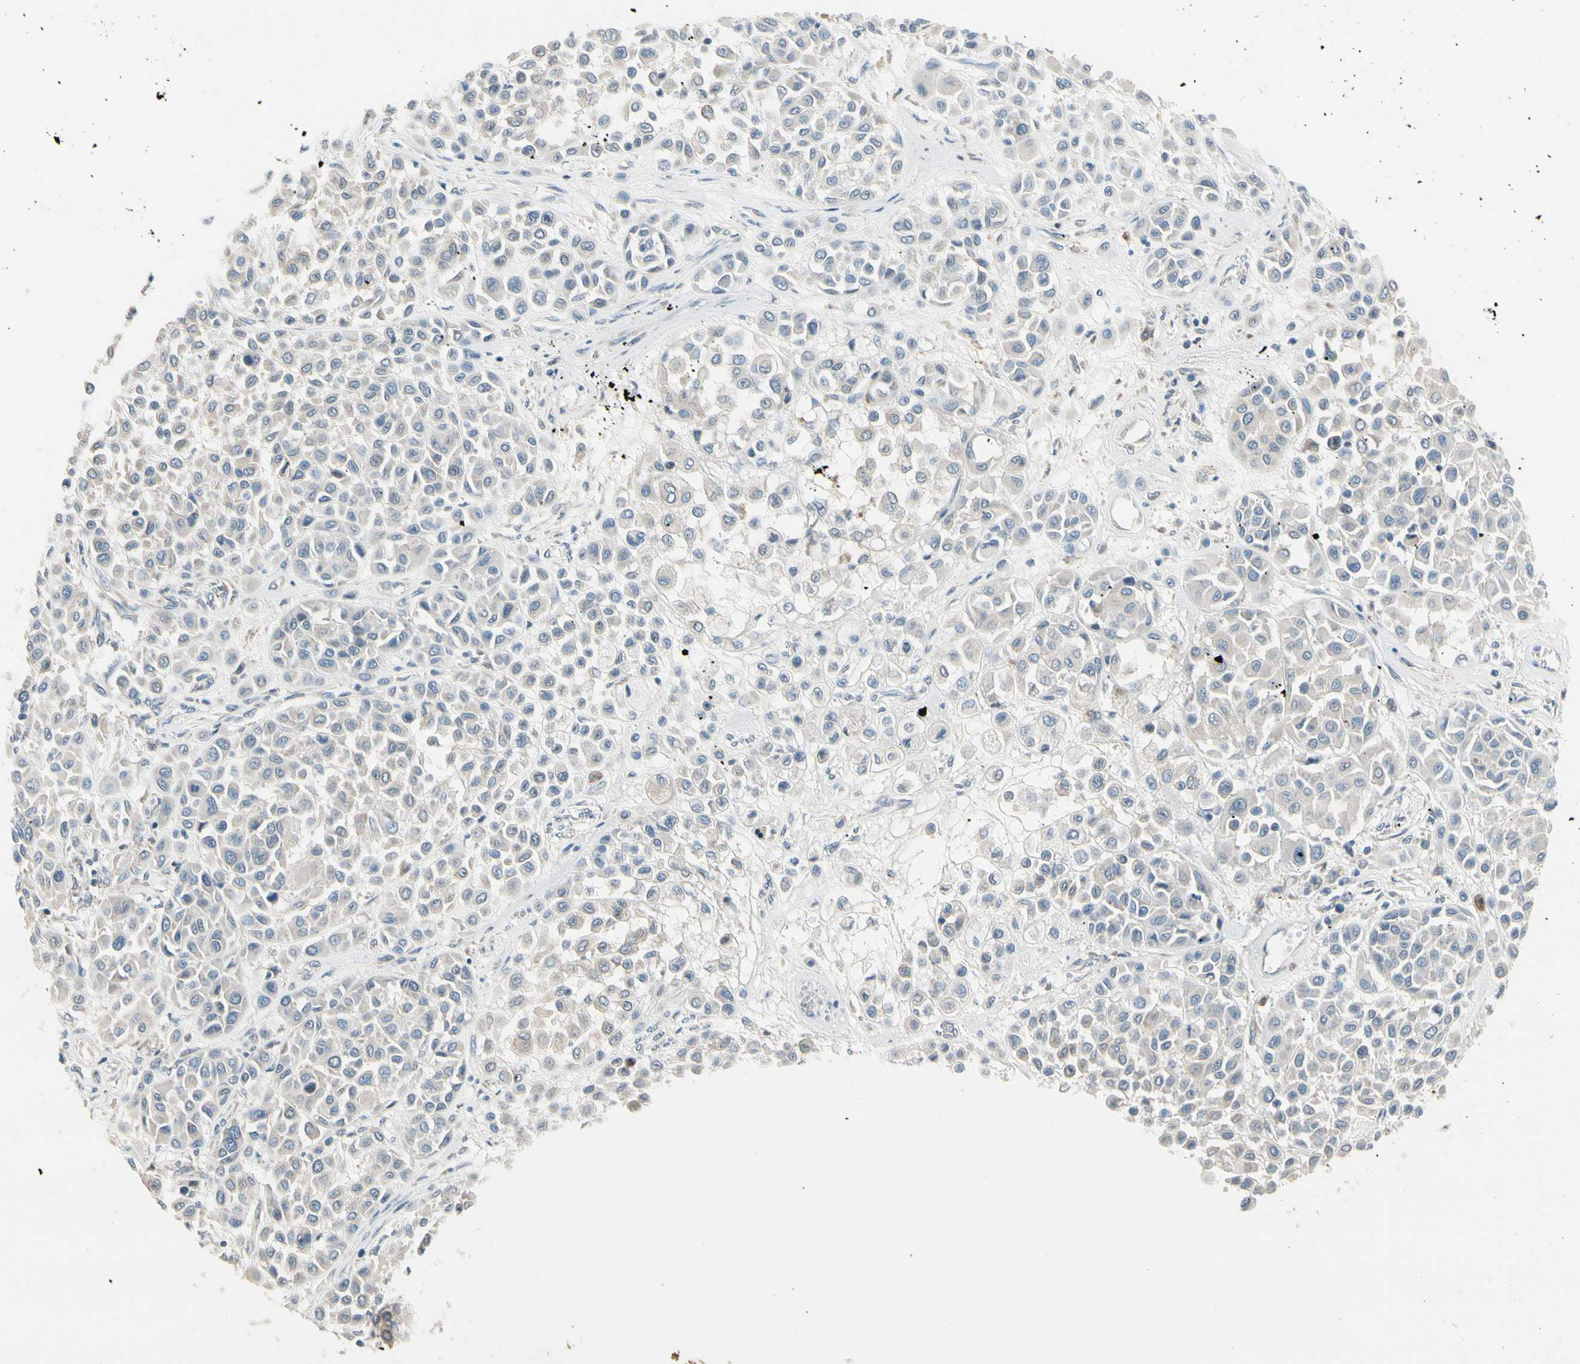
{"staining": {"intensity": "negative", "quantity": "none", "location": "none"}, "tissue": "melanoma", "cell_type": "Tumor cells", "image_type": "cancer", "snomed": [{"axis": "morphology", "description": "Malignant melanoma, Metastatic site"}, {"axis": "topography", "description": "Soft tissue"}], "caption": "There is no significant positivity in tumor cells of melanoma. (DAB immunohistochemistry (IHC) visualized using brightfield microscopy, high magnification).", "gene": "PIP5K1B", "patient": {"sex": "male", "age": 41}}